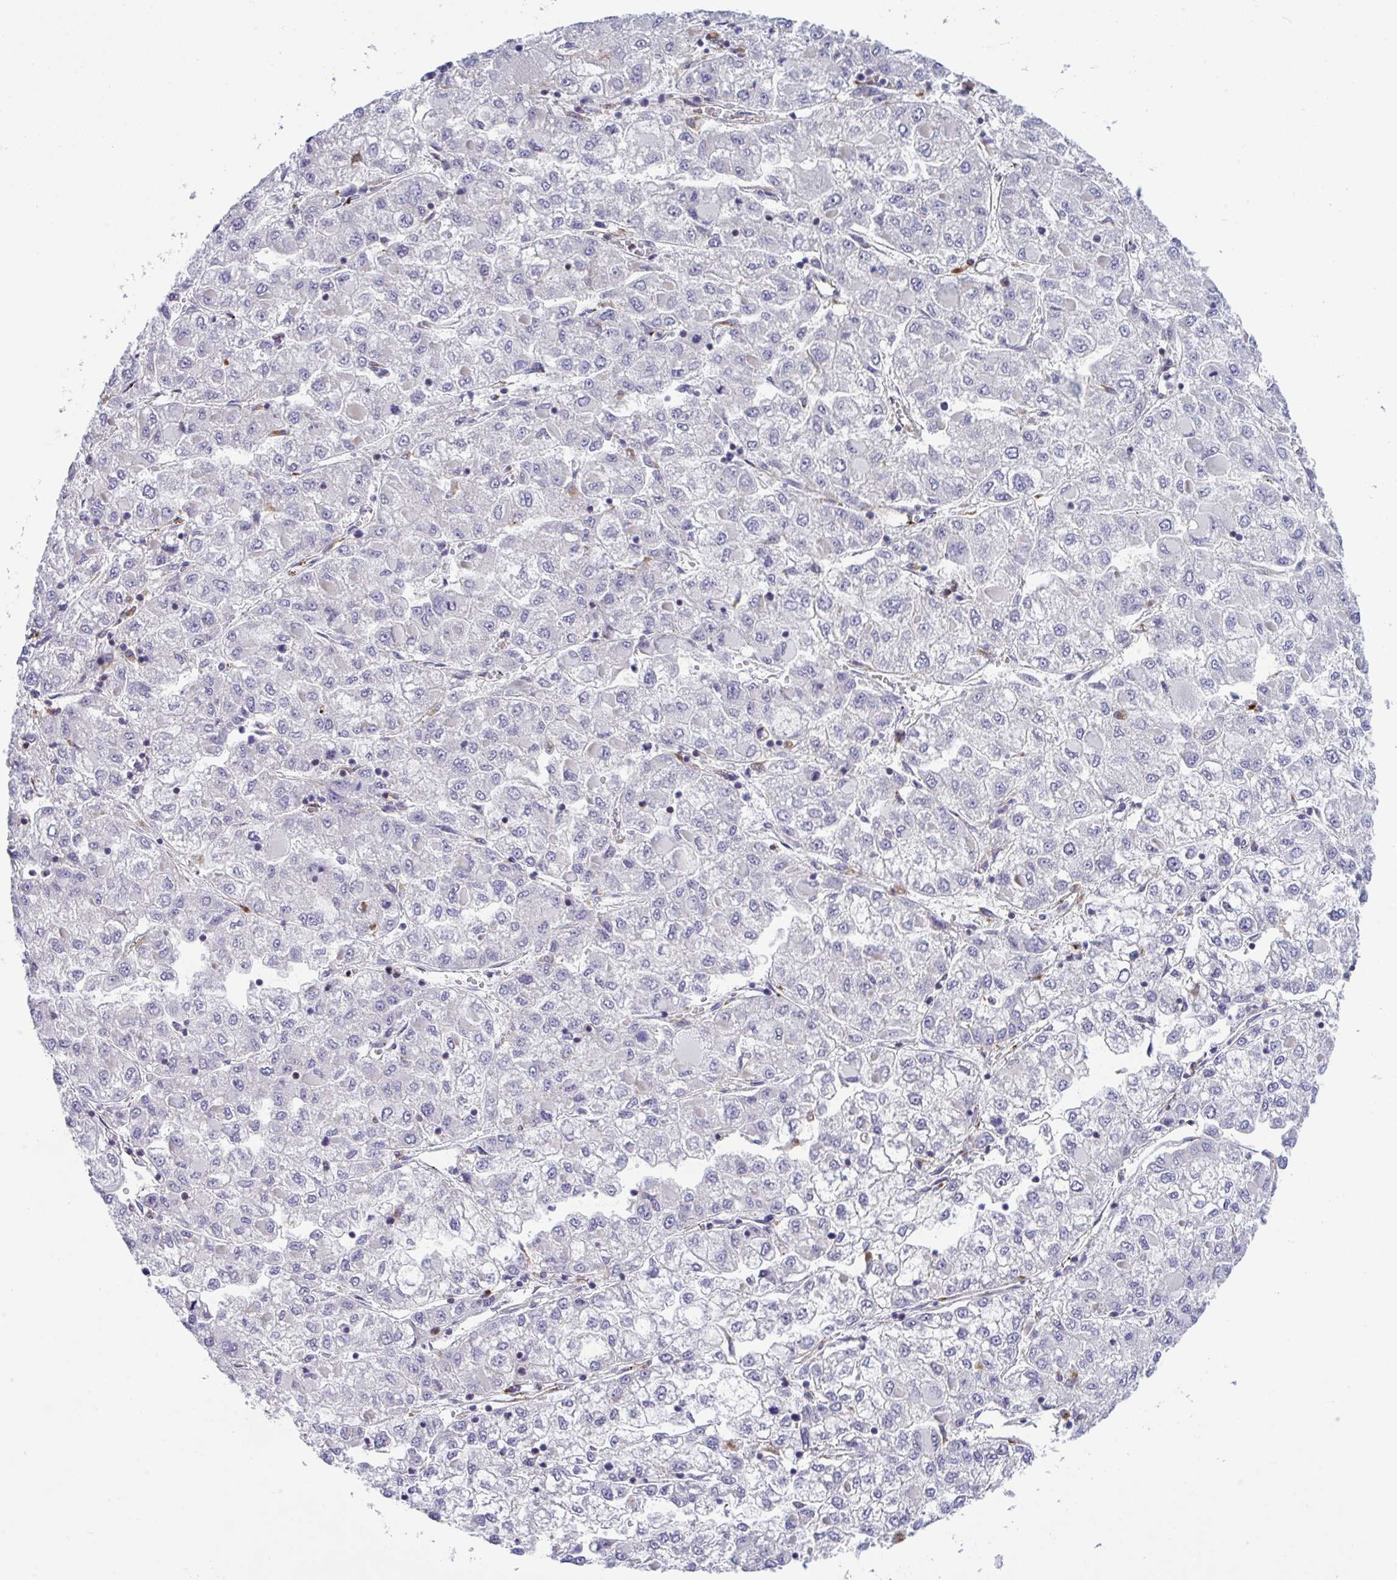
{"staining": {"intensity": "negative", "quantity": "none", "location": "none"}, "tissue": "liver cancer", "cell_type": "Tumor cells", "image_type": "cancer", "snomed": [{"axis": "morphology", "description": "Carcinoma, Hepatocellular, NOS"}, {"axis": "topography", "description": "Liver"}], "caption": "Hepatocellular carcinoma (liver) stained for a protein using immunohistochemistry (IHC) displays no positivity tumor cells.", "gene": "TOR1AIP2", "patient": {"sex": "male", "age": 40}}